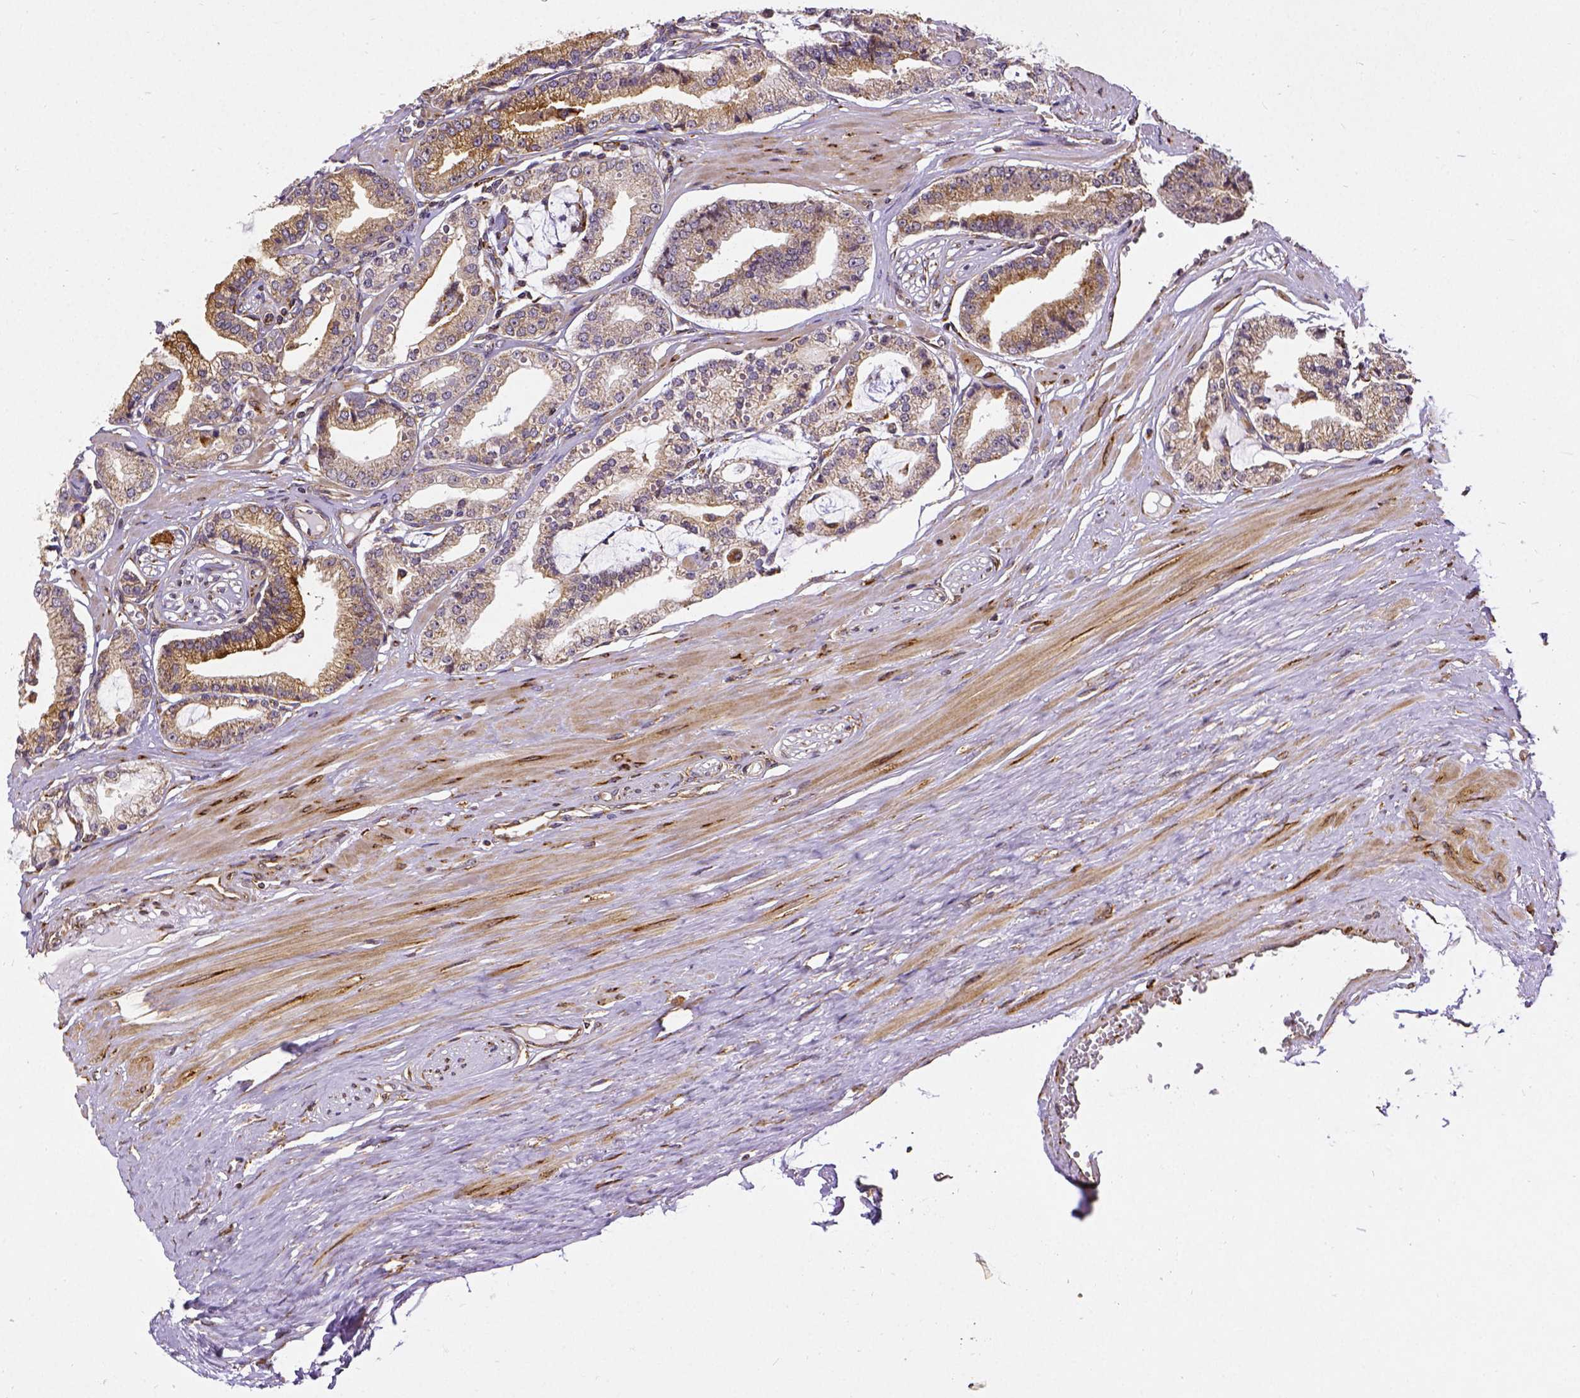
{"staining": {"intensity": "weak", "quantity": ">75%", "location": "cytoplasmic/membranous"}, "tissue": "prostate cancer", "cell_type": "Tumor cells", "image_type": "cancer", "snomed": [{"axis": "morphology", "description": "Adenocarcinoma, High grade"}, {"axis": "topography", "description": "Prostate"}], "caption": "IHC micrograph of neoplastic tissue: adenocarcinoma (high-grade) (prostate) stained using IHC exhibits low levels of weak protein expression localized specifically in the cytoplasmic/membranous of tumor cells, appearing as a cytoplasmic/membranous brown color.", "gene": "MTDH", "patient": {"sex": "male", "age": 71}}